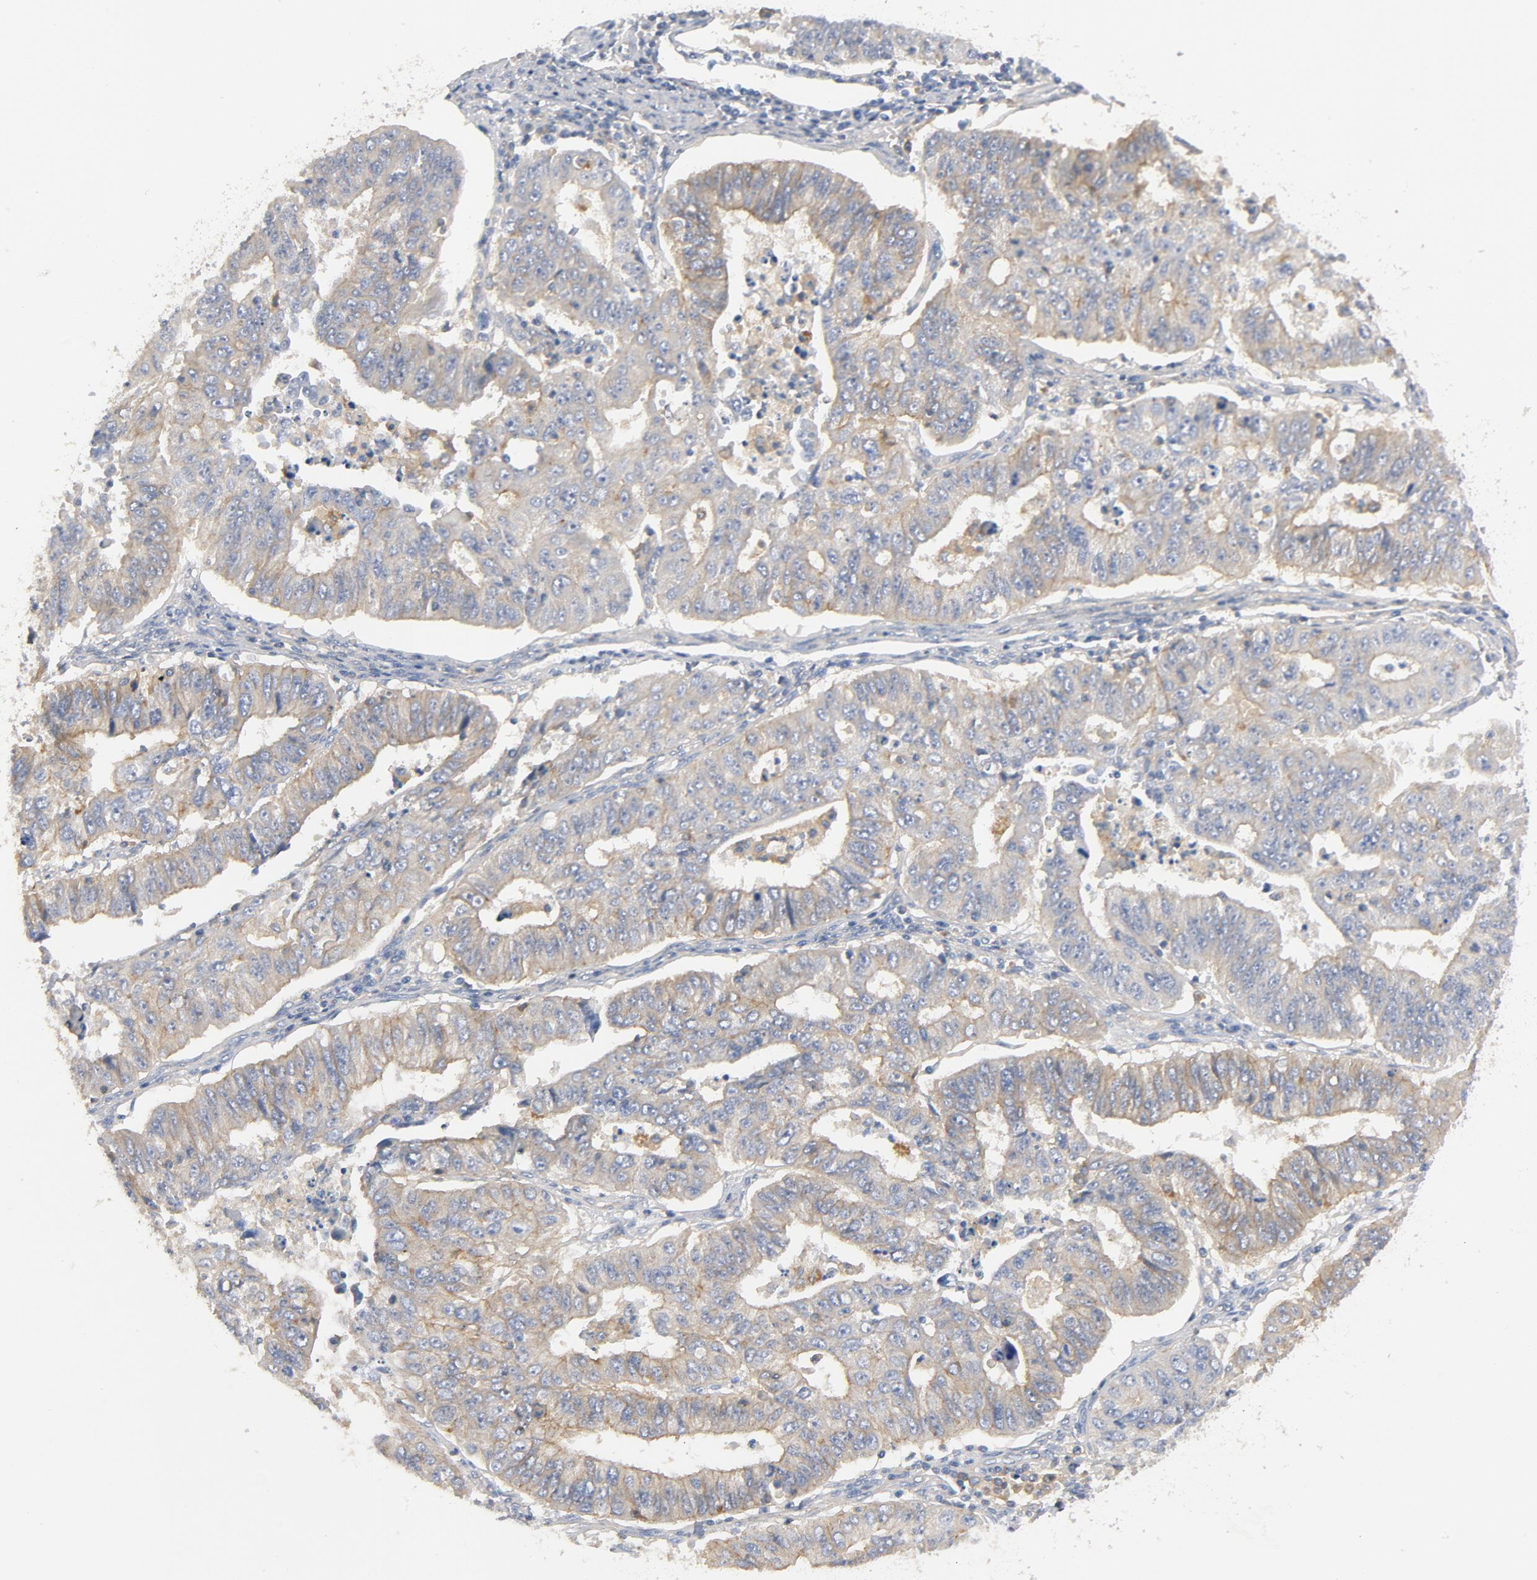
{"staining": {"intensity": "weak", "quantity": ">75%", "location": "cytoplasmic/membranous"}, "tissue": "endometrial cancer", "cell_type": "Tumor cells", "image_type": "cancer", "snomed": [{"axis": "morphology", "description": "Adenocarcinoma, NOS"}, {"axis": "topography", "description": "Endometrium"}], "caption": "Endometrial cancer tissue shows weak cytoplasmic/membranous positivity in approximately >75% of tumor cells, visualized by immunohistochemistry.", "gene": "SRC", "patient": {"sex": "female", "age": 42}}